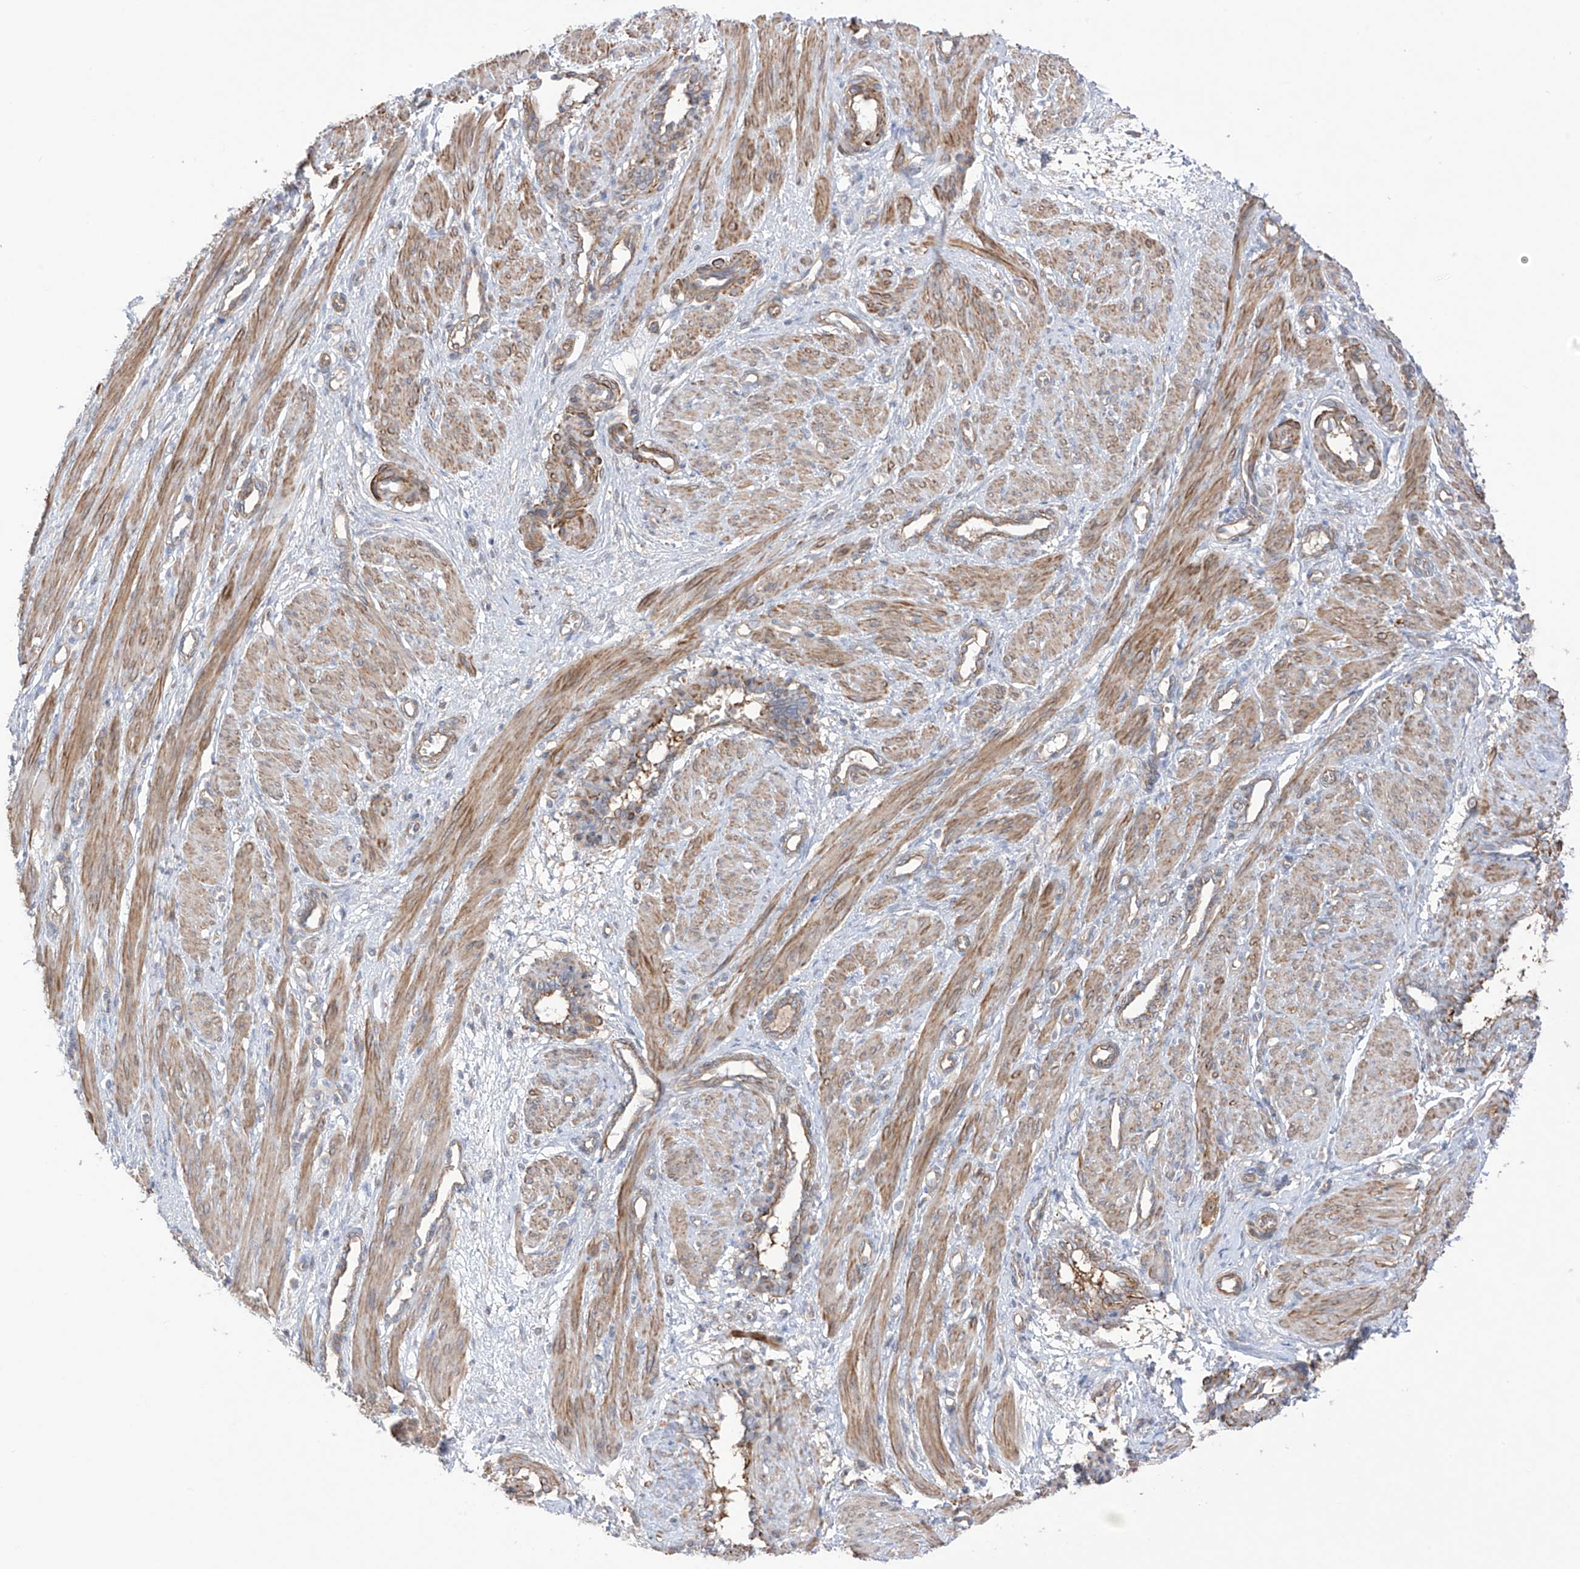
{"staining": {"intensity": "moderate", "quantity": ">75%", "location": "cytoplasmic/membranous"}, "tissue": "smooth muscle", "cell_type": "Smooth muscle cells", "image_type": "normal", "snomed": [{"axis": "morphology", "description": "Normal tissue, NOS"}, {"axis": "topography", "description": "Endometrium"}], "caption": "Immunohistochemical staining of unremarkable human smooth muscle exhibits >75% levels of moderate cytoplasmic/membranous protein staining in approximately >75% of smooth muscle cells.", "gene": "TRMU", "patient": {"sex": "female", "age": 33}}